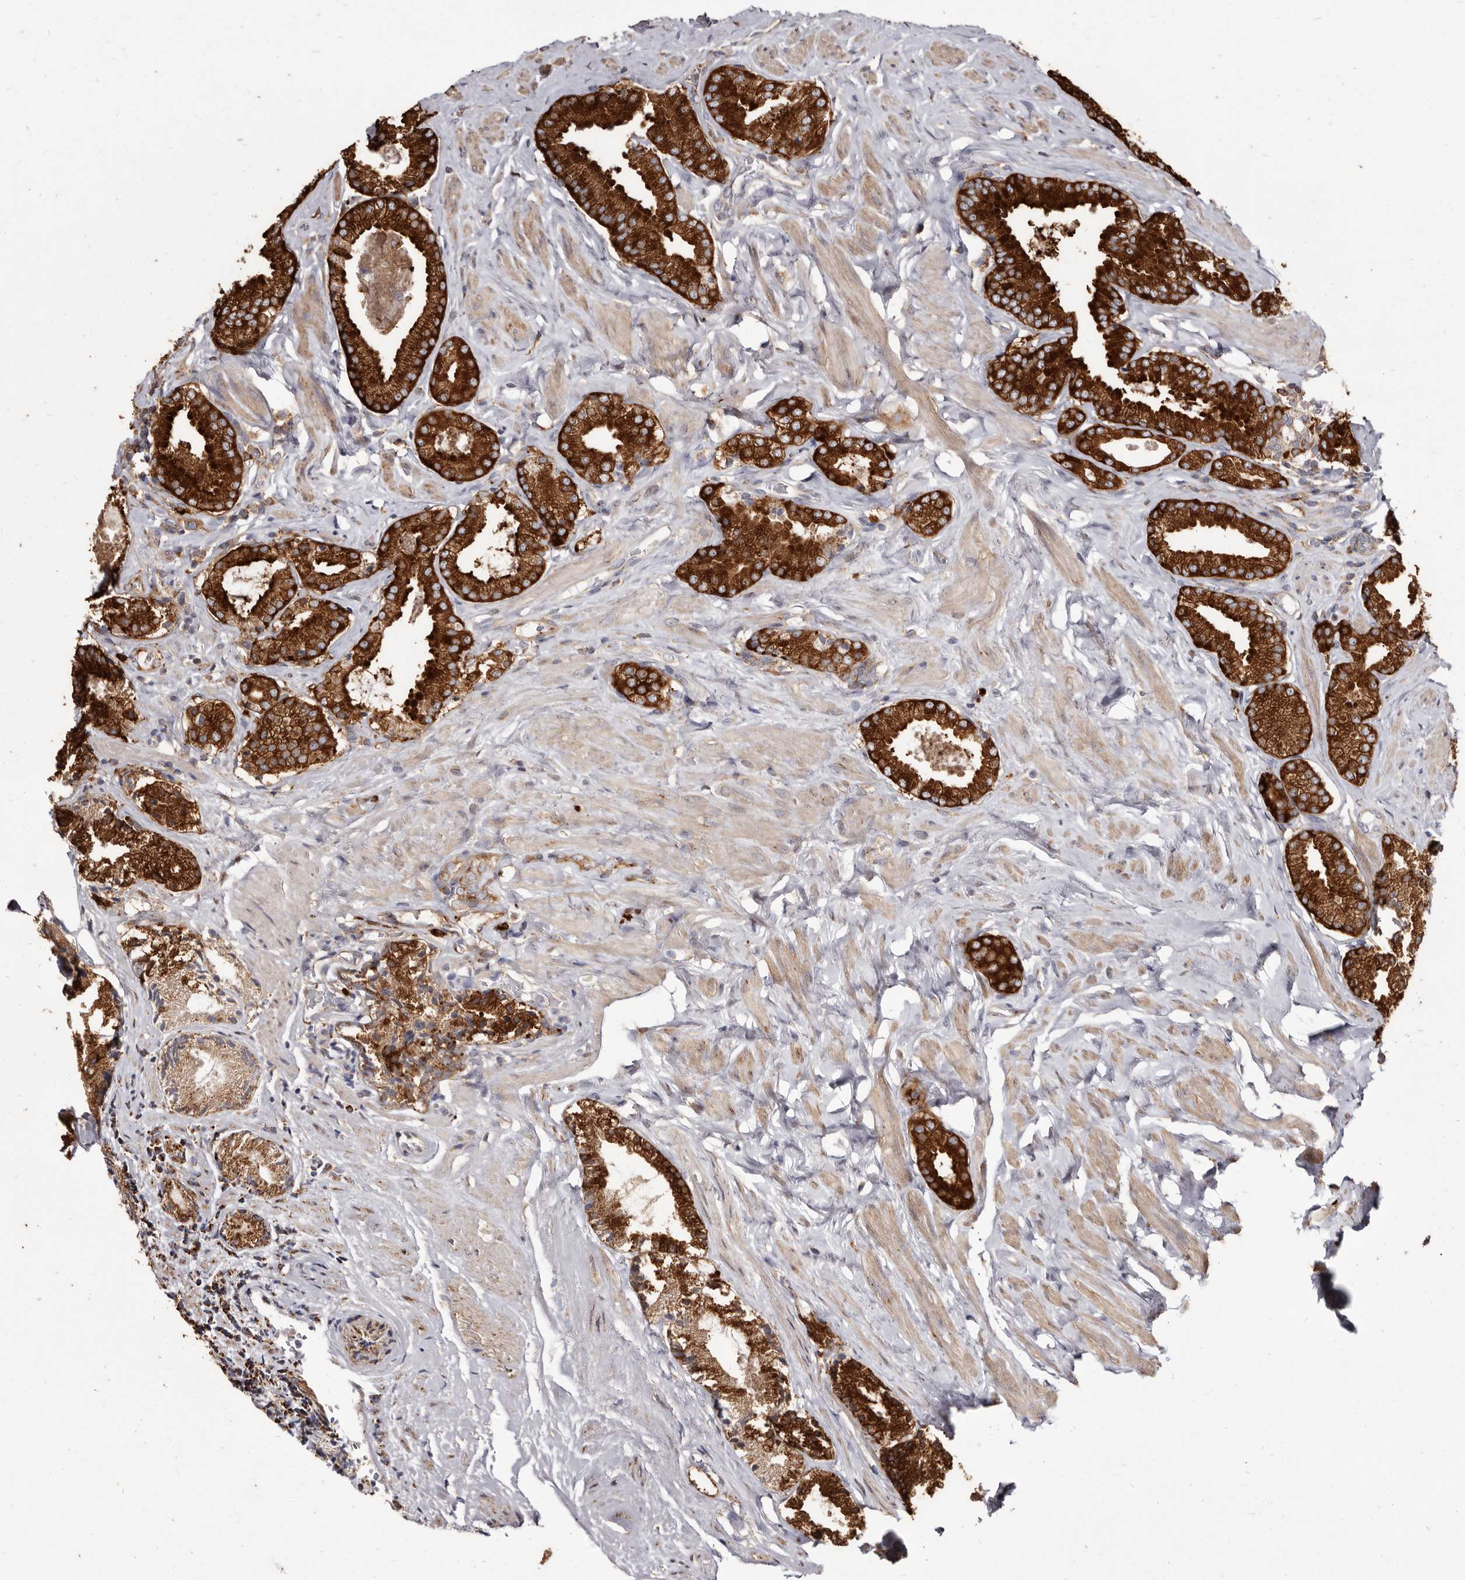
{"staining": {"intensity": "strong", "quantity": ">75%", "location": "cytoplasmic/membranous"}, "tissue": "prostate cancer", "cell_type": "Tumor cells", "image_type": "cancer", "snomed": [{"axis": "morphology", "description": "Adenocarcinoma, Low grade"}, {"axis": "topography", "description": "Prostate"}], "caption": "The image exhibits staining of prostate cancer, revealing strong cytoplasmic/membranous protein expression (brown color) within tumor cells.", "gene": "TPD52", "patient": {"sex": "male", "age": 71}}